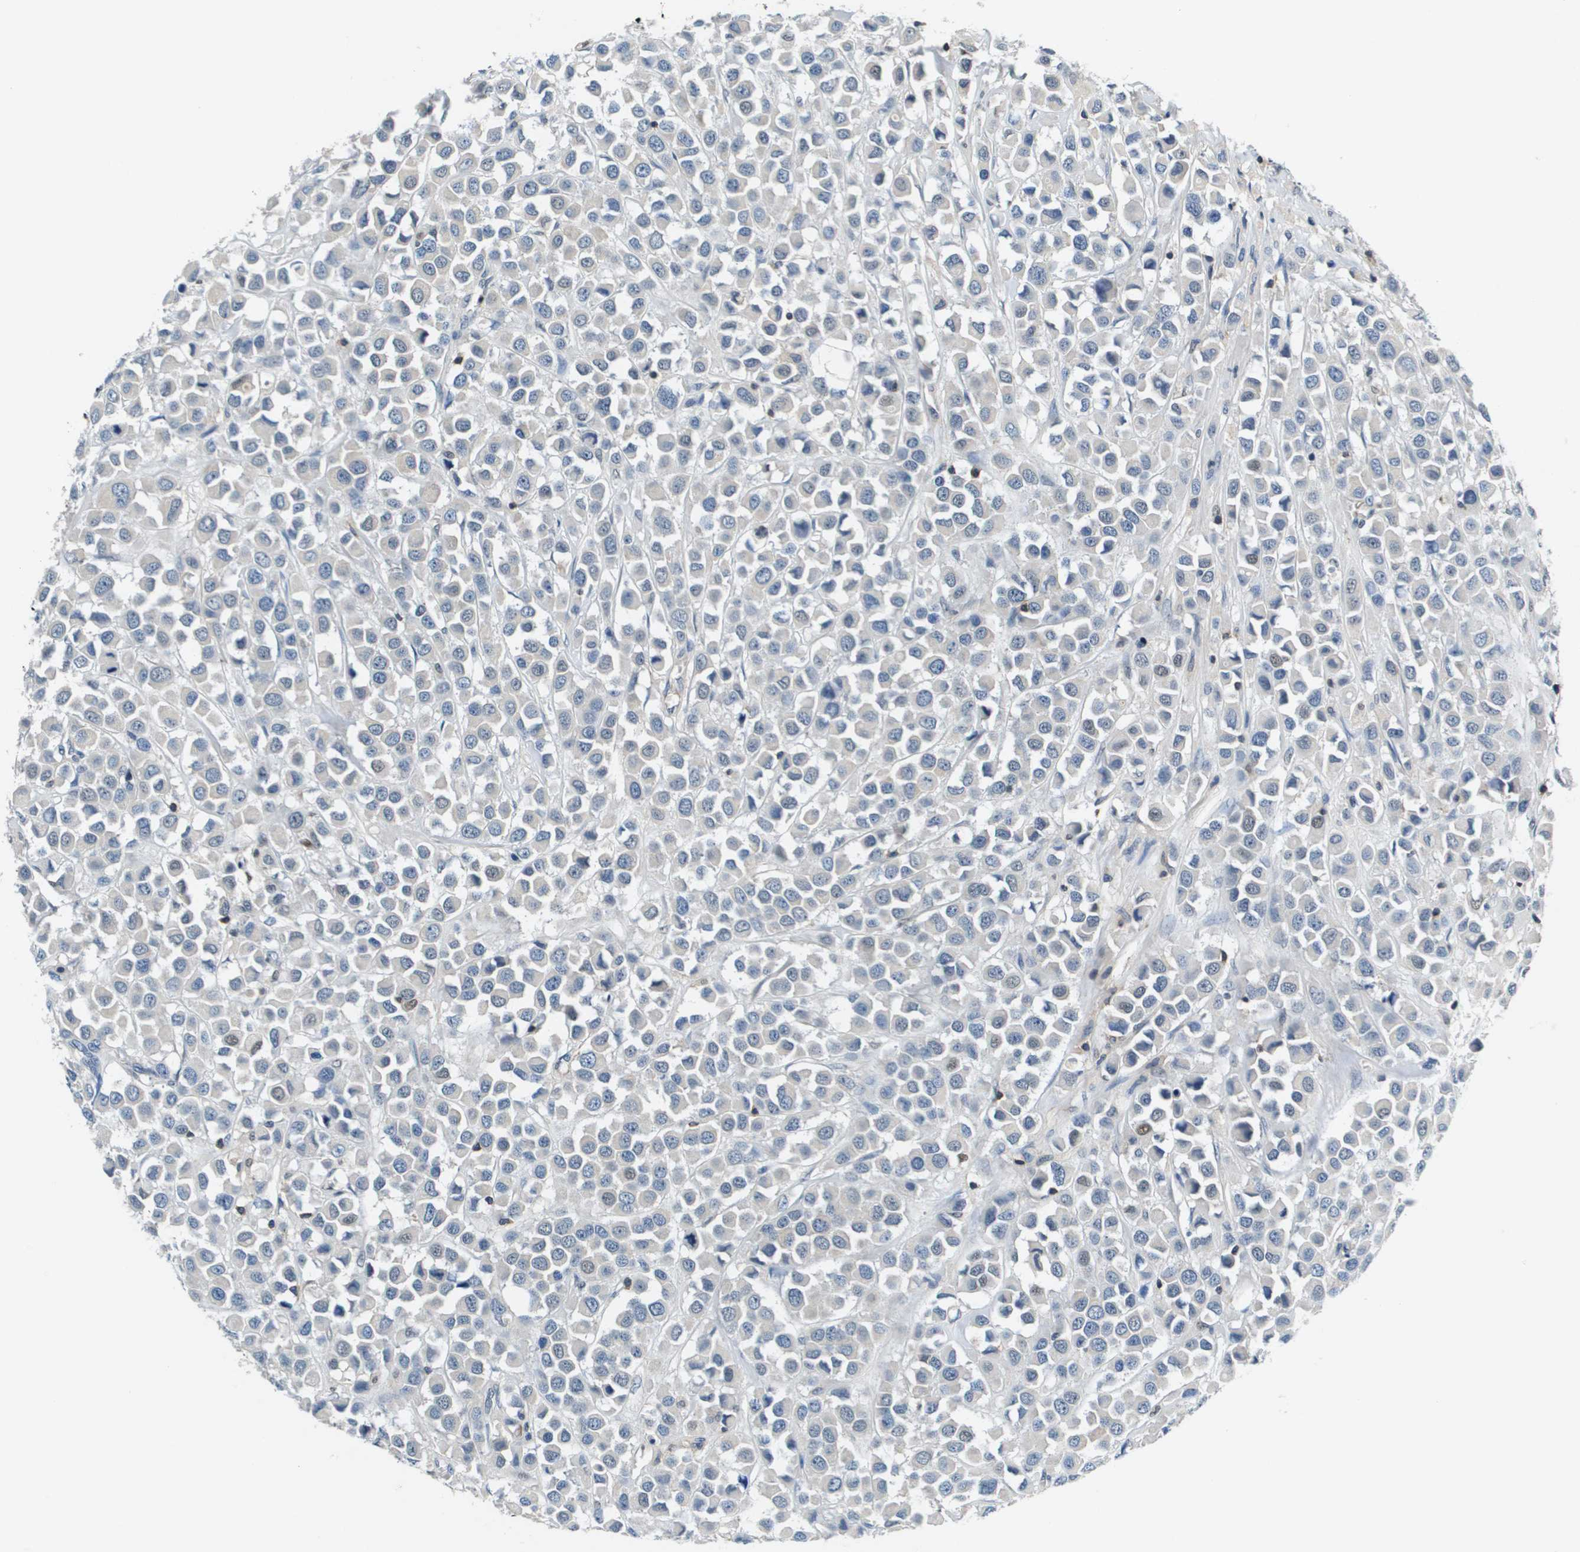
{"staining": {"intensity": "negative", "quantity": "none", "location": "none"}, "tissue": "breast cancer", "cell_type": "Tumor cells", "image_type": "cancer", "snomed": [{"axis": "morphology", "description": "Duct carcinoma"}, {"axis": "topography", "description": "Breast"}], "caption": "Breast cancer was stained to show a protein in brown. There is no significant positivity in tumor cells. The staining is performed using DAB (3,3'-diaminobenzidine) brown chromogen with nuclei counter-stained in using hematoxylin.", "gene": "KCNQ5", "patient": {"sex": "female", "age": 61}}